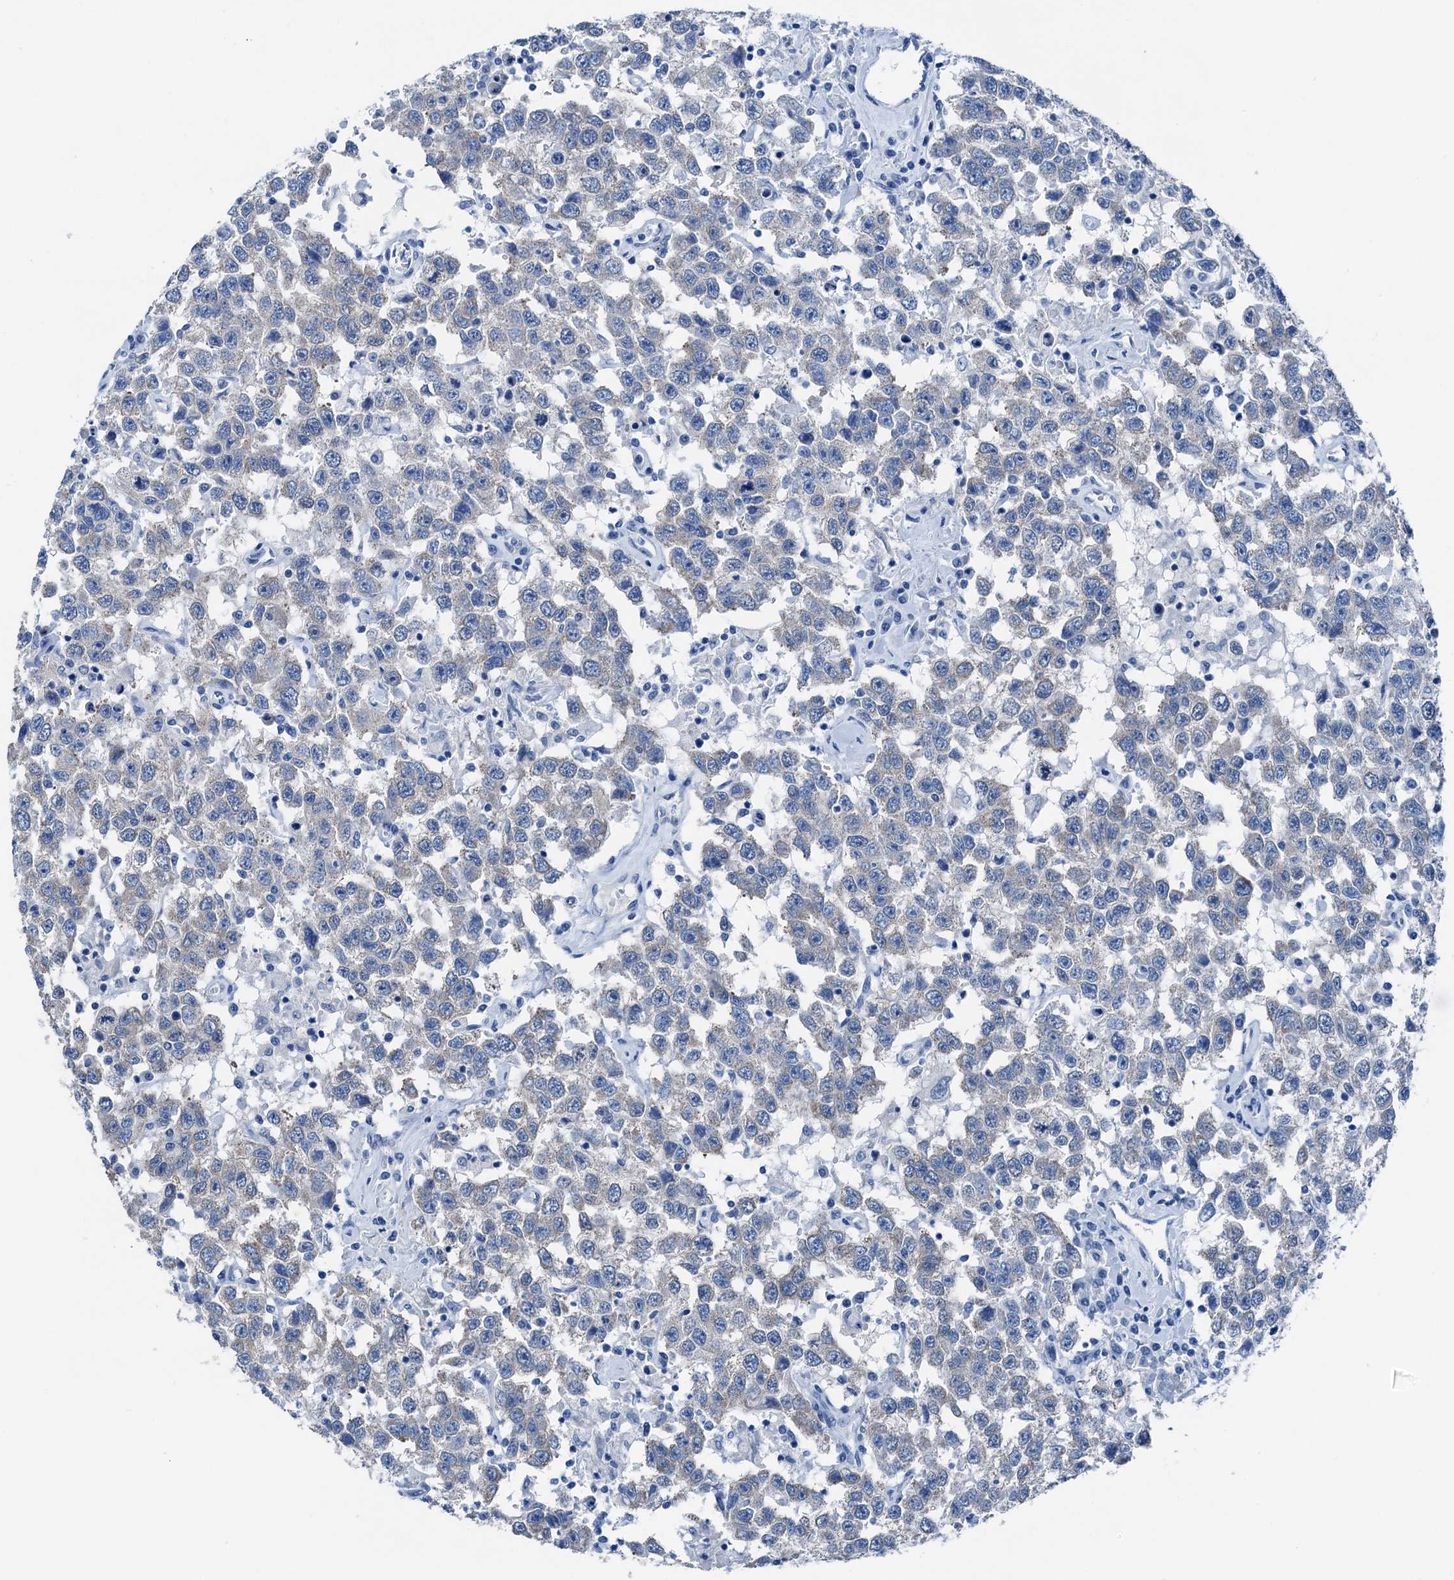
{"staining": {"intensity": "moderate", "quantity": "25%-75%", "location": "cytoplasmic/membranous"}, "tissue": "testis cancer", "cell_type": "Tumor cells", "image_type": "cancer", "snomed": [{"axis": "morphology", "description": "Seminoma, NOS"}, {"axis": "topography", "description": "Testis"}], "caption": "Protein expression analysis of human testis seminoma reveals moderate cytoplasmic/membranous expression in approximately 25%-75% of tumor cells.", "gene": "CBLN3", "patient": {"sex": "male", "age": 41}}